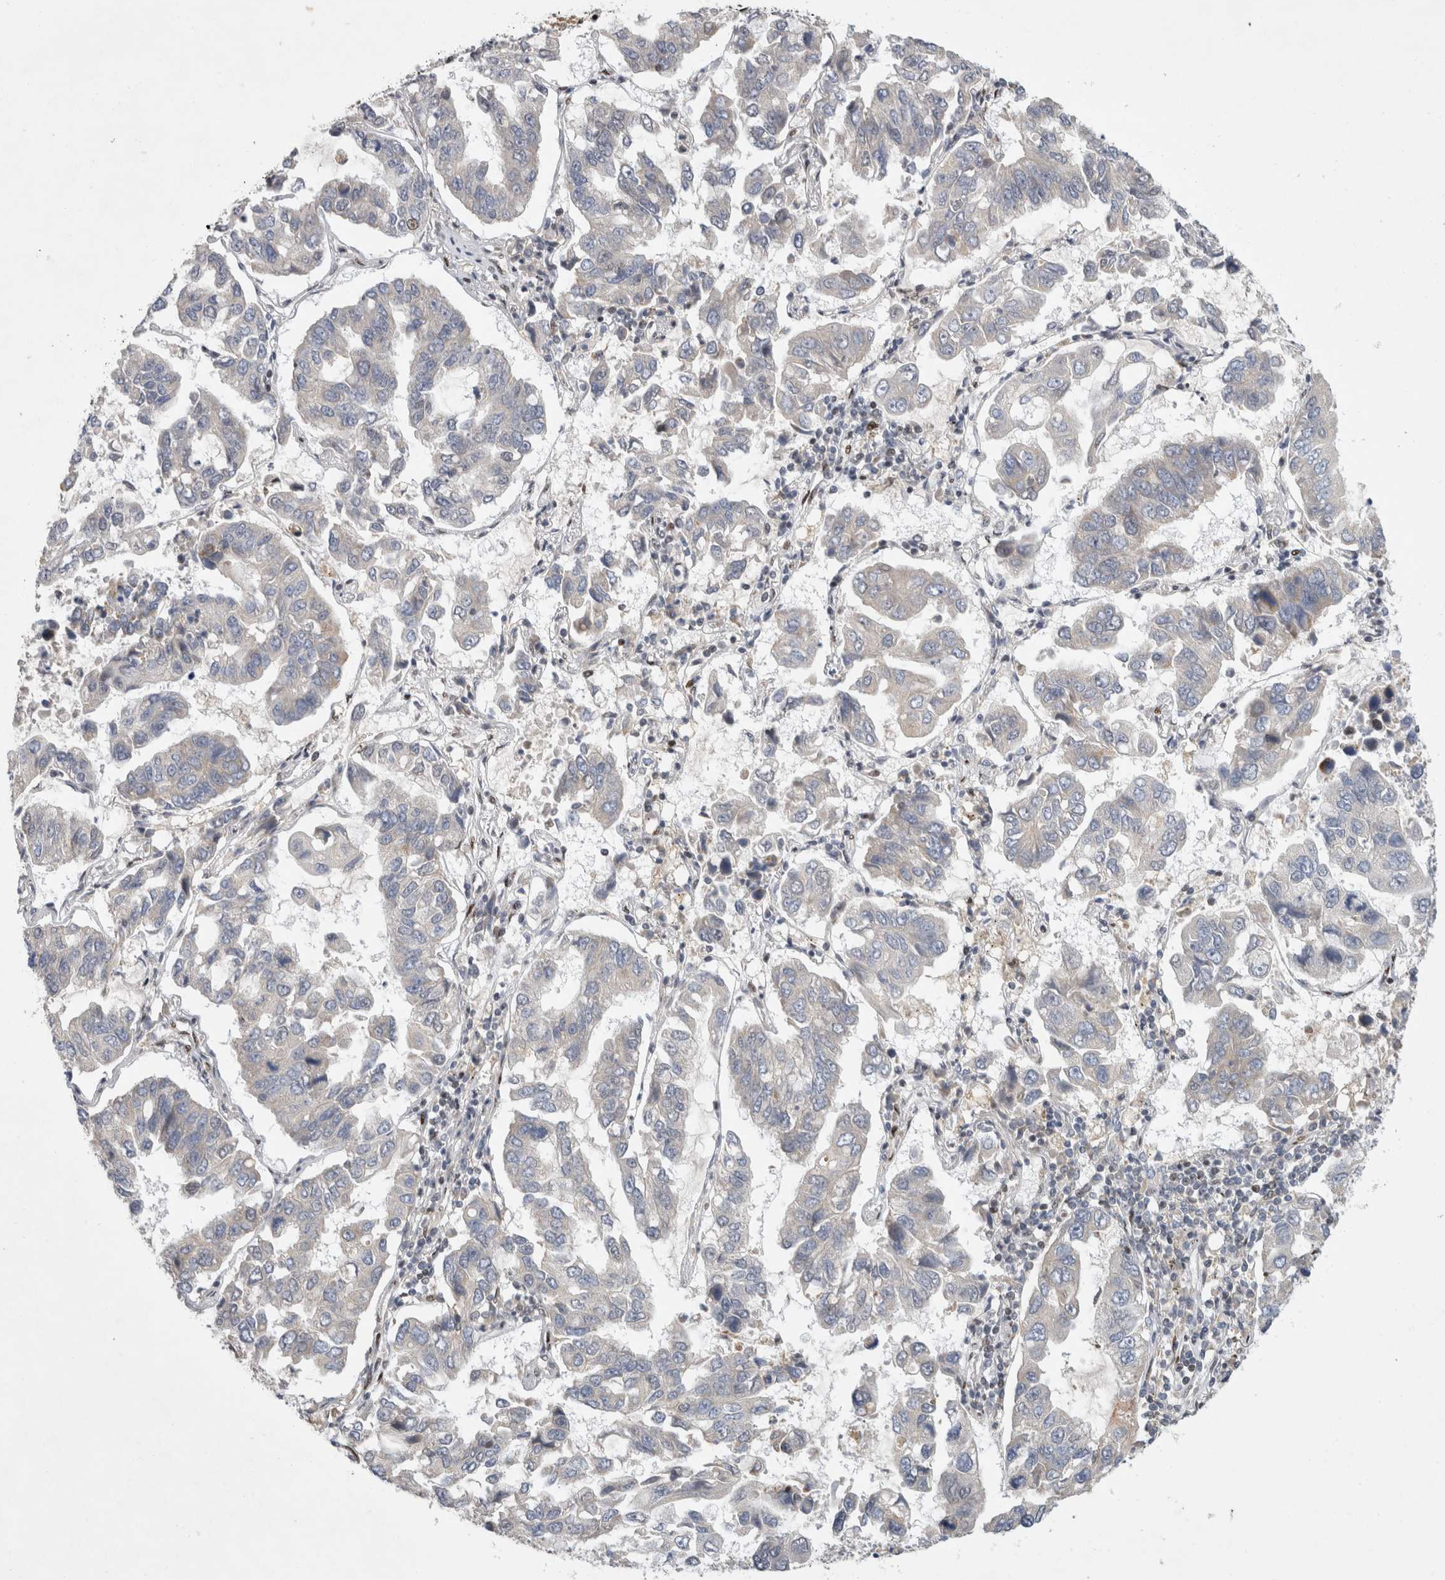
{"staining": {"intensity": "negative", "quantity": "none", "location": "none"}, "tissue": "lung cancer", "cell_type": "Tumor cells", "image_type": "cancer", "snomed": [{"axis": "morphology", "description": "Adenocarcinoma, NOS"}, {"axis": "topography", "description": "Lung"}], "caption": "Immunohistochemistry image of lung cancer (adenocarcinoma) stained for a protein (brown), which exhibits no expression in tumor cells. The staining was performed using DAB (3,3'-diaminobenzidine) to visualize the protein expression in brown, while the nuclei were stained in blue with hematoxylin (Magnification: 20x).", "gene": "C8orf58", "patient": {"sex": "male", "age": 64}}